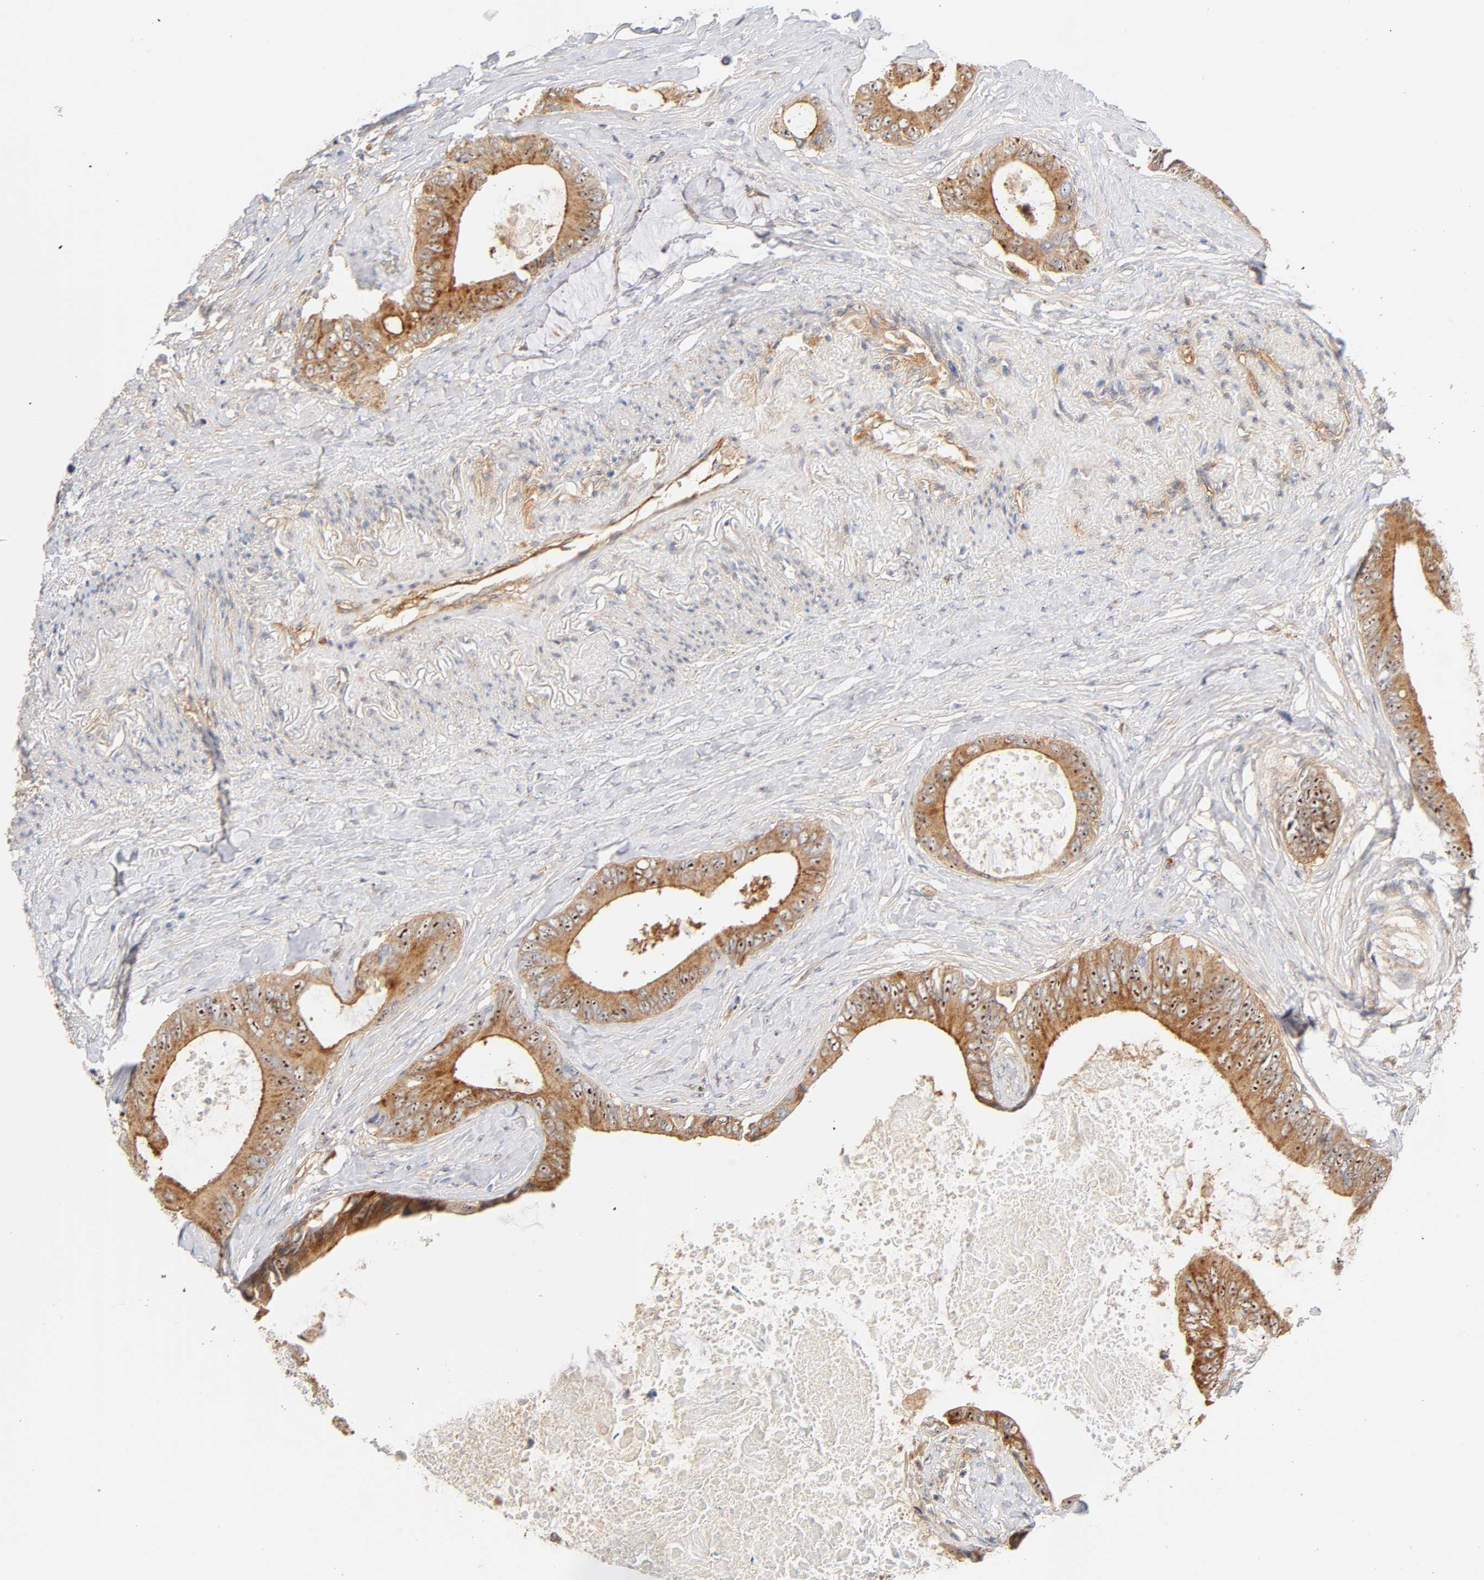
{"staining": {"intensity": "strong", "quantity": ">75%", "location": "cytoplasmic/membranous,nuclear"}, "tissue": "colorectal cancer", "cell_type": "Tumor cells", "image_type": "cancer", "snomed": [{"axis": "morphology", "description": "Normal tissue, NOS"}, {"axis": "morphology", "description": "Adenocarcinoma, NOS"}, {"axis": "topography", "description": "Rectum"}, {"axis": "topography", "description": "Peripheral nerve tissue"}], "caption": "Immunohistochemical staining of human colorectal cancer (adenocarcinoma) exhibits strong cytoplasmic/membranous and nuclear protein expression in about >75% of tumor cells. The protein of interest is stained brown, and the nuclei are stained in blue (DAB IHC with brightfield microscopy, high magnification).", "gene": "PLD1", "patient": {"sex": "female", "age": 77}}